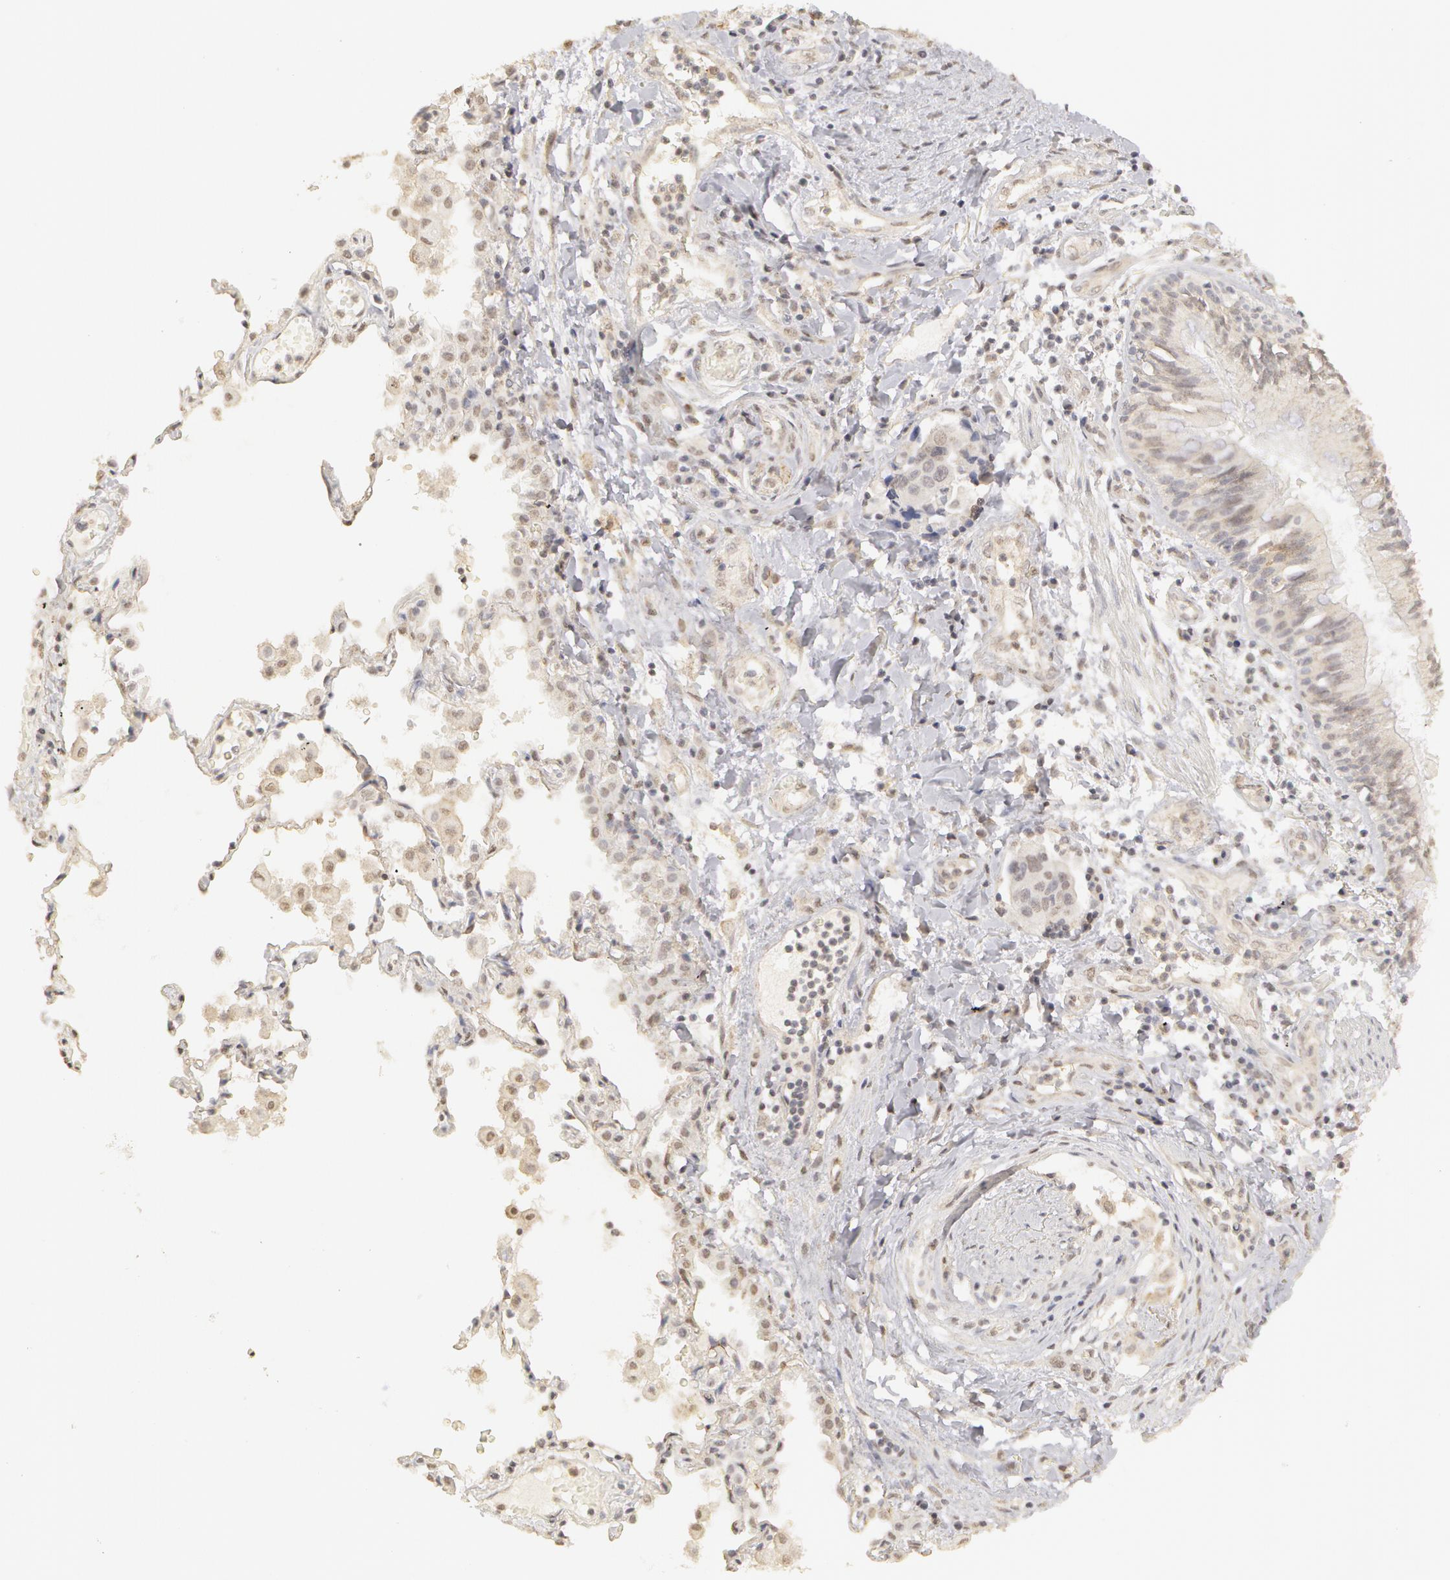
{"staining": {"intensity": "weak", "quantity": "25%-75%", "location": "cytoplasmic/membranous,nuclear"}, "tissue": "lung cancer", "cell_type": "Tumor cells", "image_type": "cancer", "snomed": [{"axis": "morphology", "description": "Adenocarcinoma, NOS"}, {"axis": "topography", "description": "Lung"}], "caption": "Lung cancer stained with a brown dye reveals weak cytoplasmic/membranous and nuclear positive positivity in about 25%-75% of tumor cells.", "gene": "ADAM10", "patient": {"sex": "male", "age": 64}}